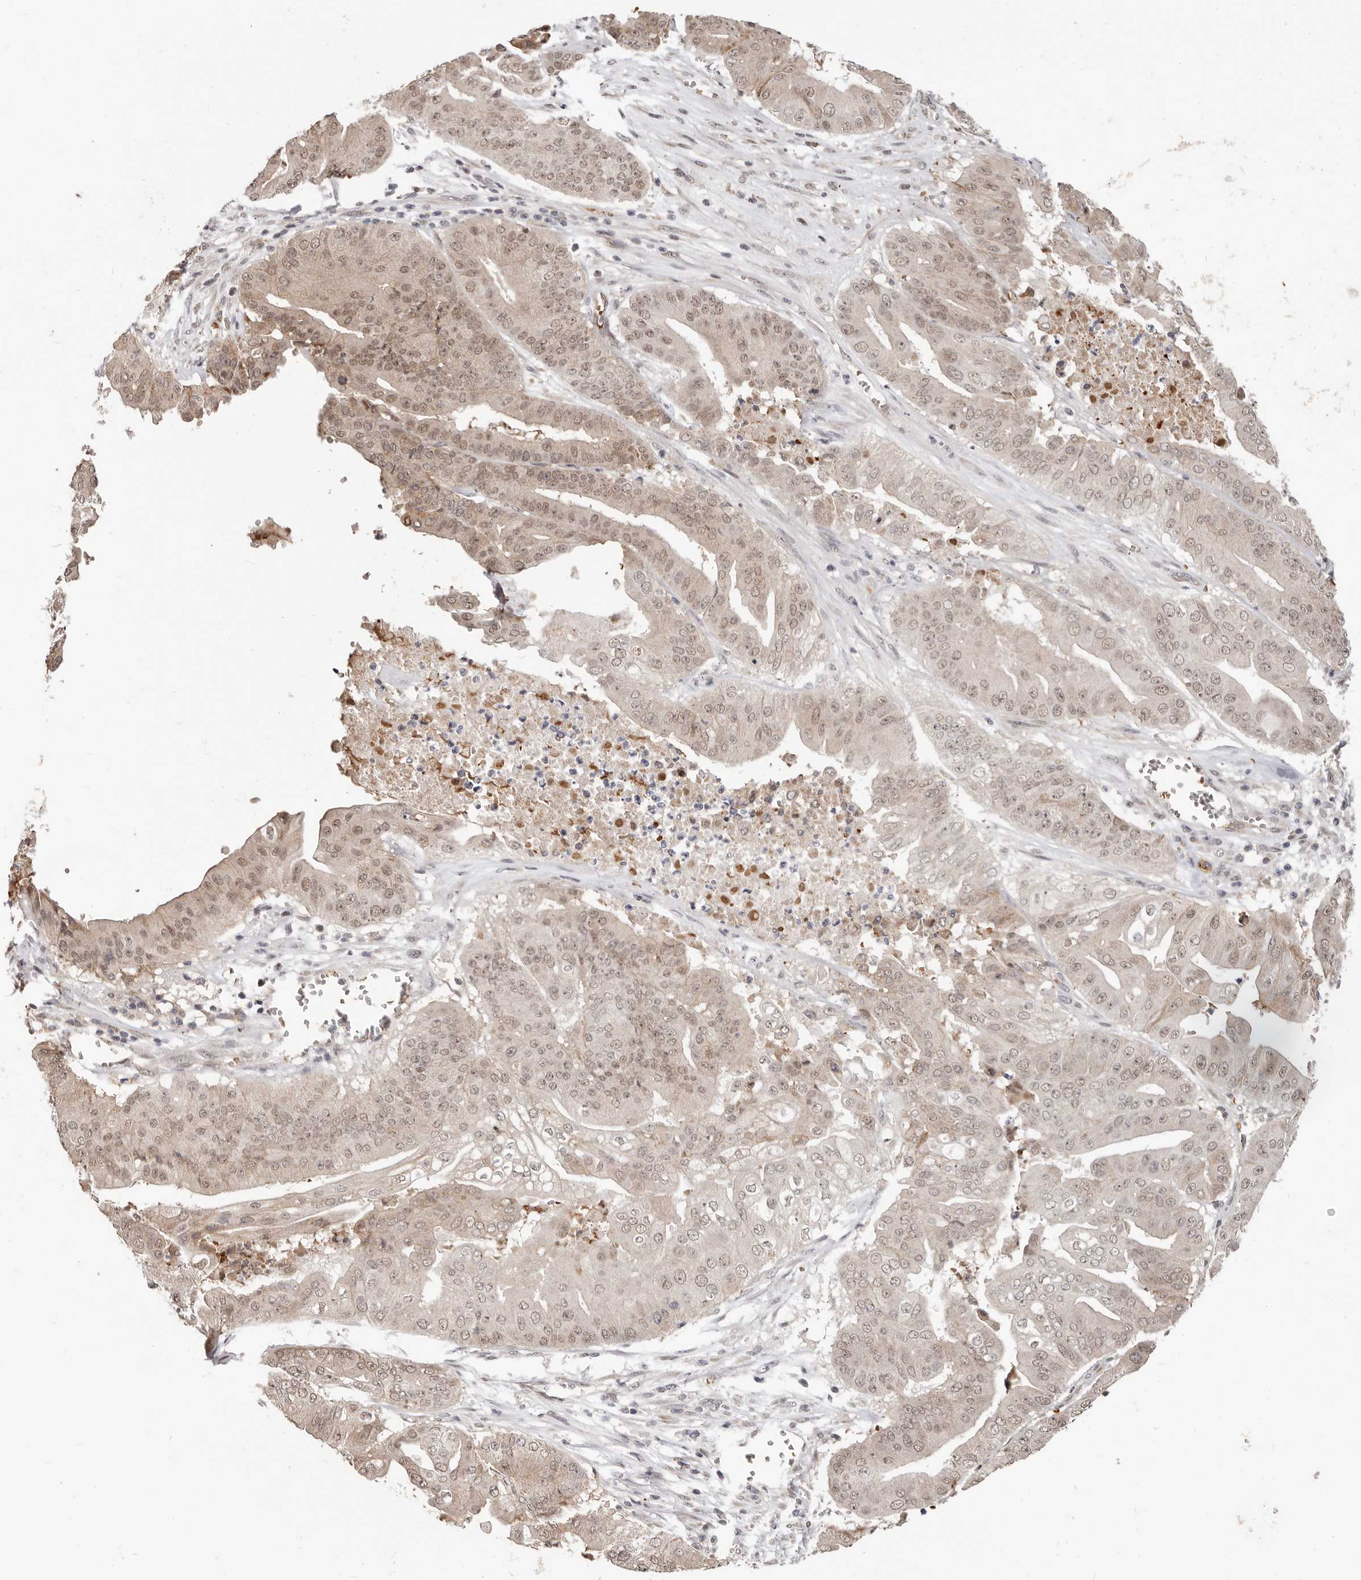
{"staining": {"intensity": "moderate", "quantity": "25%-75%", "location": "cytoplasmic/membranous,nuclear"}, "tissue": "pancreatic cancer", "cell_type": "Tumor cells", "image_type": "cancer", "snomed": [{"axis": "morphology", "description": "Adenocarcinoma, NOS"}, {"axis": "topography", "description": "Pancreas"}], "caption": "Protein staining of pancreatic cancer (adenocarcinoma) tissue shows moderate cytoplasmic/membranous and nuclear staining in approximately 25%-75% of tumor cells. The staining is performed using DAB (3,3'-diaminobenzidine) brown chromogen to label protein expression. The nuclei are counter-stained blue using hematoxylin.", "gene": "NCOA3", "patient": {"sex": "female", "age": 77}}